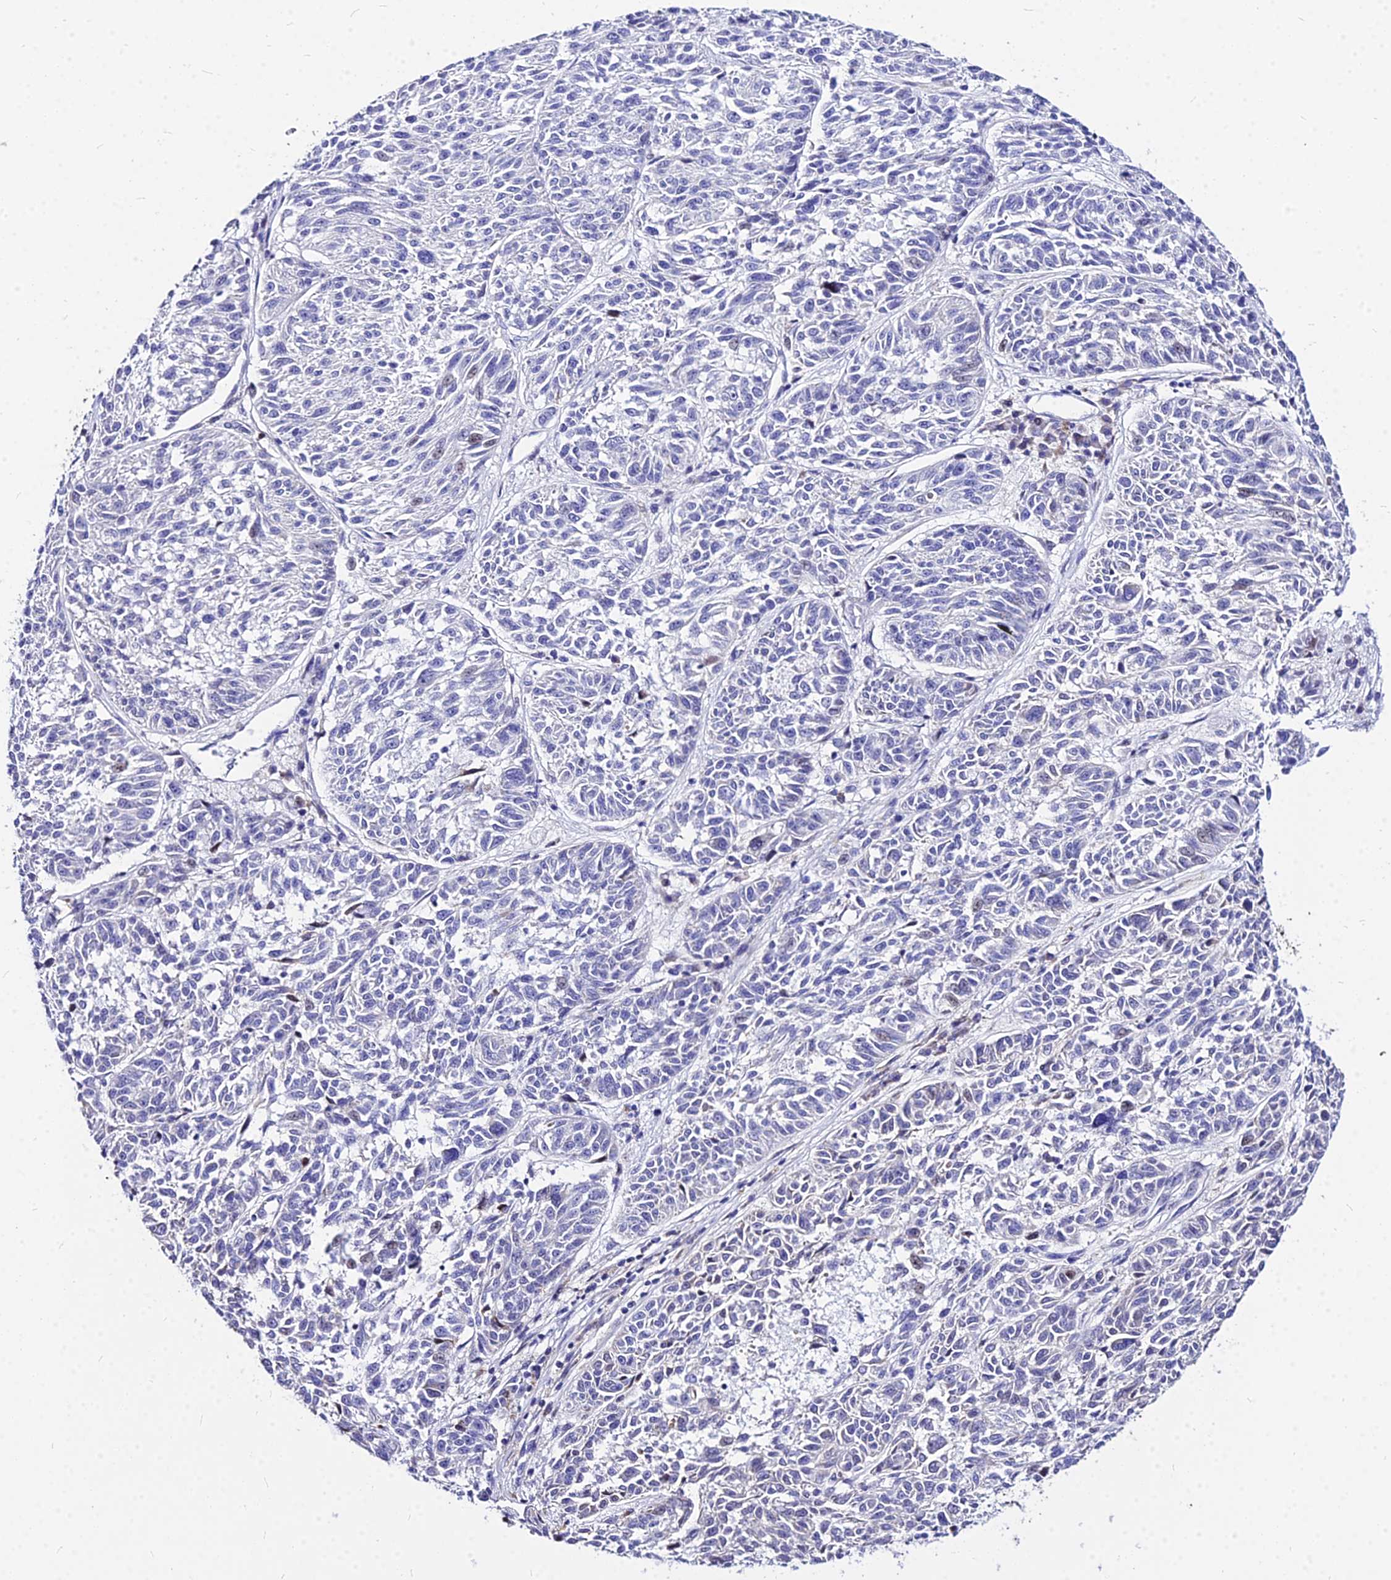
{"staining": {"intensity": "negative", "quantity": "none", "location": "none"}, "tissue": "melanoma", "cell_type": "Tumor cells", "image_type": "cancer", "snomed": [{"axis": "morphology", "description": "Malignant melanoma, NOS"}, {"axis": "topography", "description": "Skin"}], "caption": "The immunohistochemistry micrograph has no significant positivity in tumor cells of malignant melanoma tissue.", "gene": "CARD18", "patient": {"sex": "male", "age": 53}}